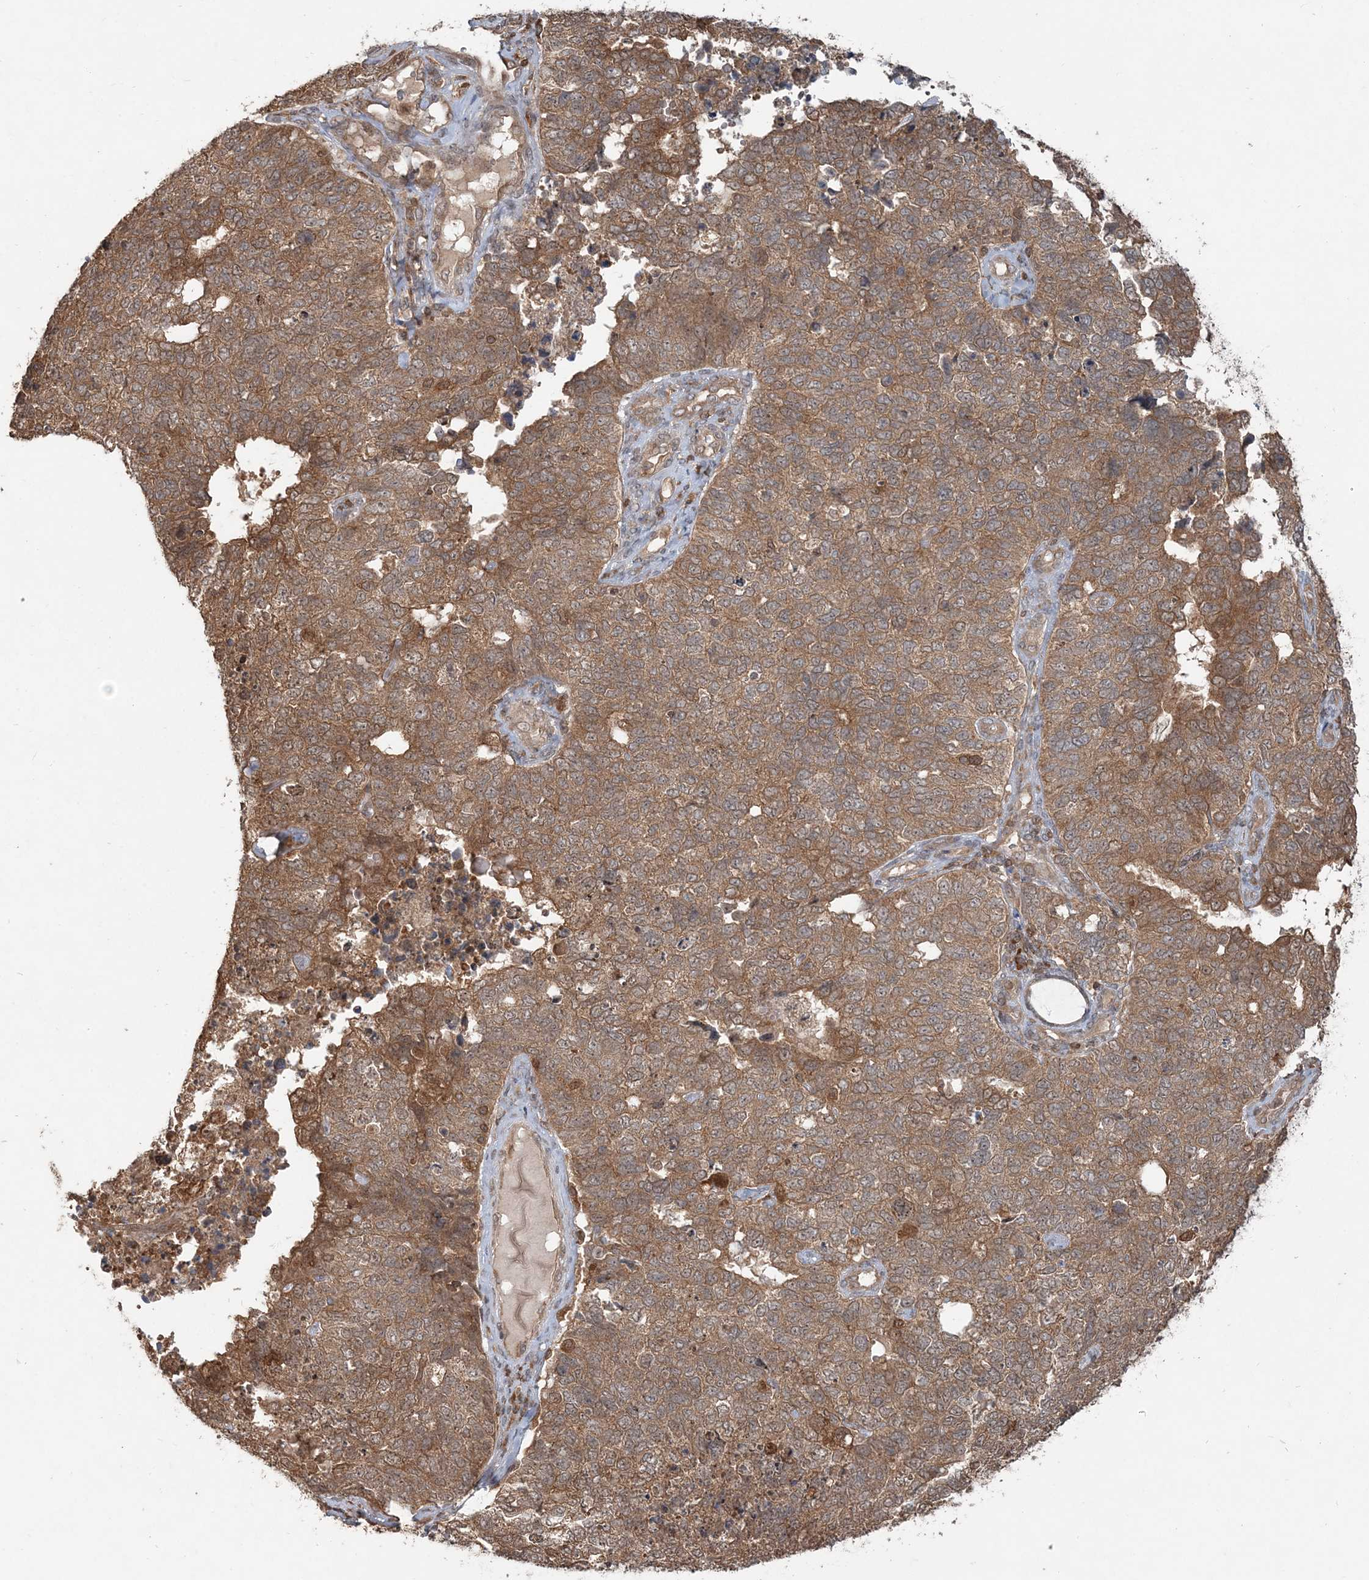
{"staining": {"intensity": "moderate", "quantity": ">75%", "location": "cytoplasmic/membranous"}, "tissue": "cervical cancer", "cell_type": "Tumor cells", "image_type": "cancer", "snomed": [{"axis": "morphology", "description": "Squamous cell carcinoma, NOS"}, {"axis": "topography", "description": "Cervix"}], "caption": "Cervical cancer tissue exhibits moderate cytoplasmic/membranous staining in approximately >75% of tumor cells Immunohistochemistry stains the protein in brown and the nuclei are stained blue.", "gene": "CAB39", "patient": {"sex": "female", "age": 63}}